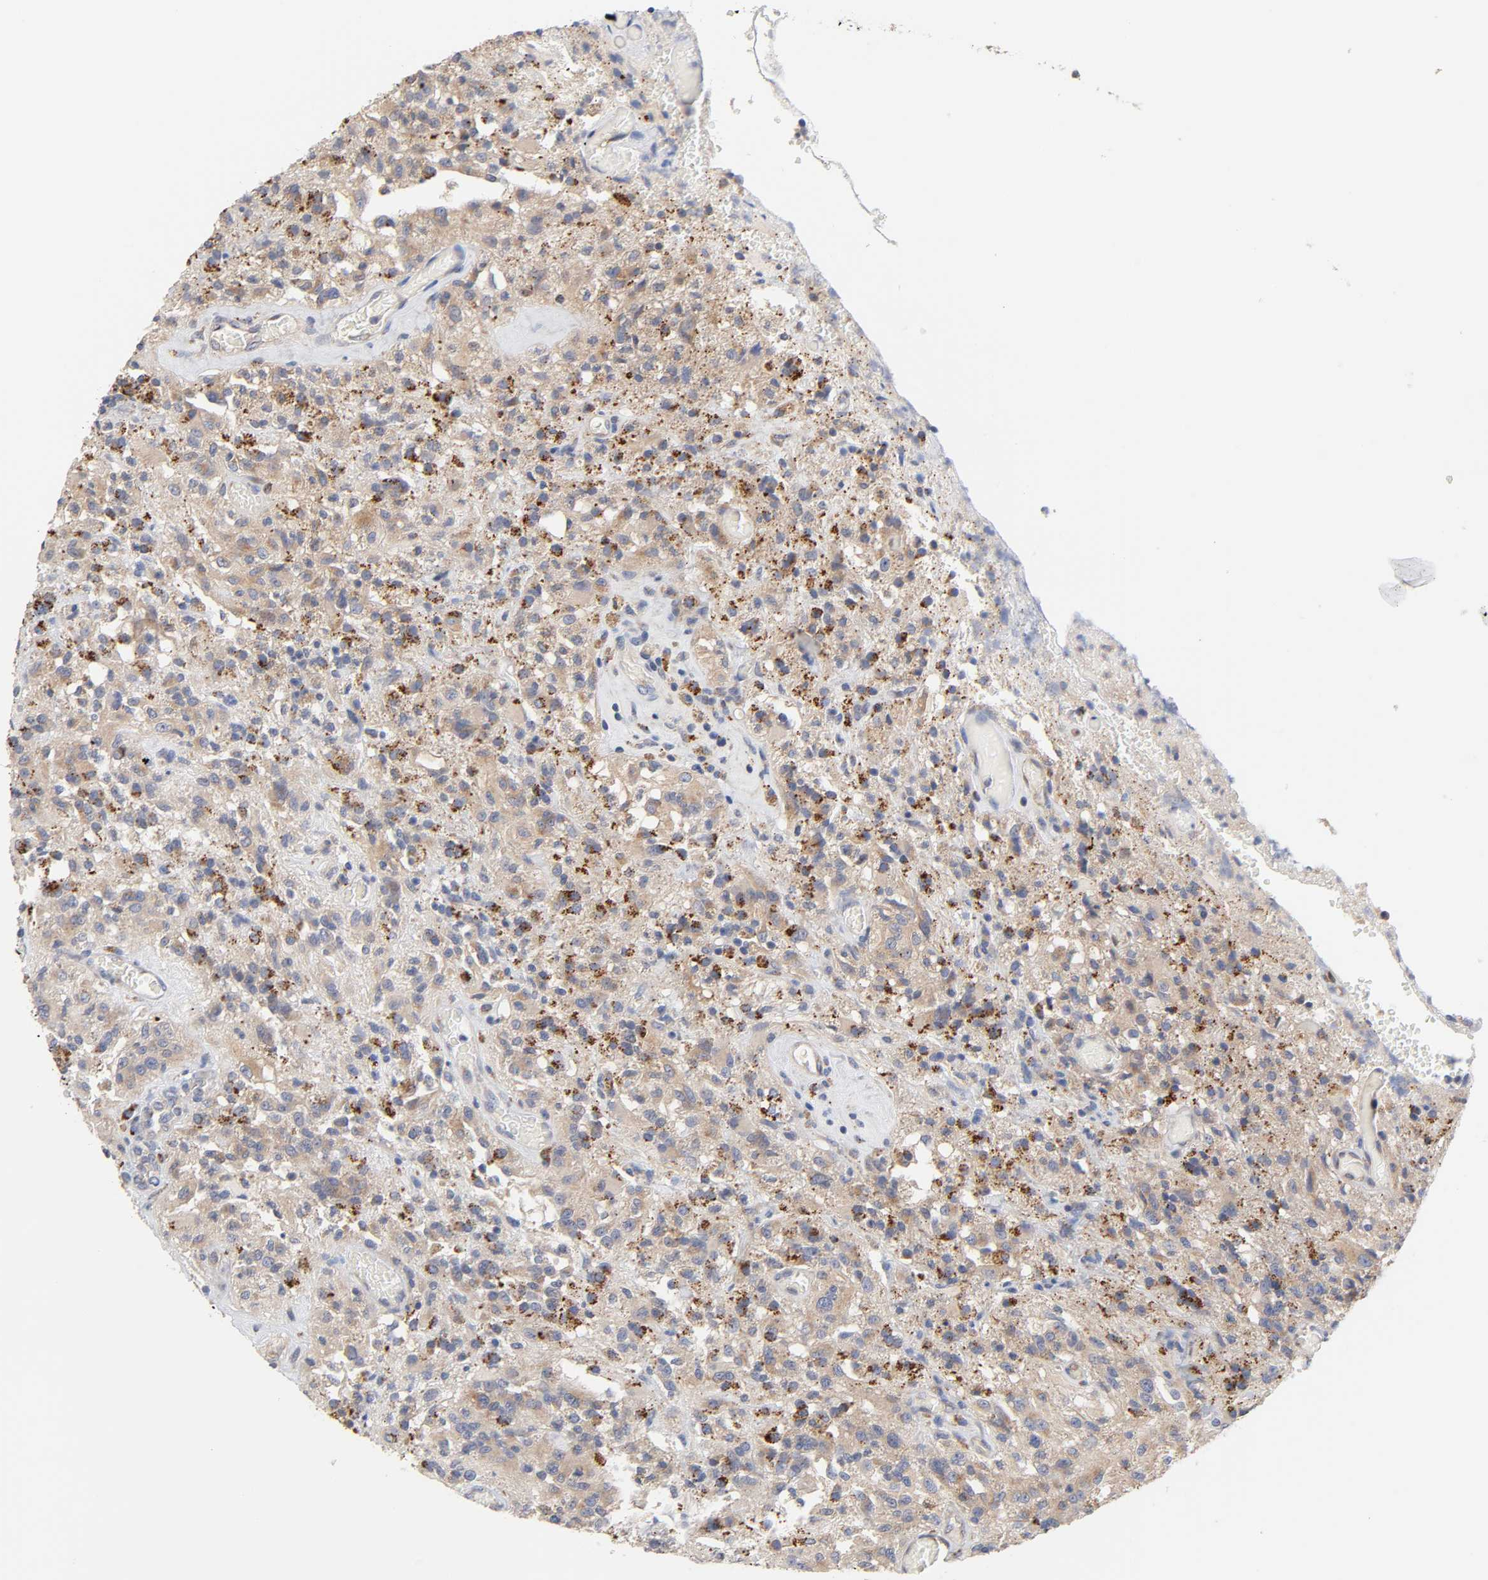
{"staining": {"intensity": "moderate", "quantity": ">75%", "location": "cytoplasmic/membranous"}, "tissue": "glioma", "cell_type": "Tumor cells", "image_type": "cancer", "snomed": [{"axis": "morphology", "description": "Normal tissue, NOS"}, {"axis": "morphology", "description": "Glioma, malignant, High grade"}, {"axis": "topography", "description": "Cerebral cortex"}], "caption": "Moderate cytoplasmic/membranous staining is present in approximately >75% of tumor cells in high-grade glioma (malignant).", "gene": "C17orf75", "patient": {"sex": "male", "age": 56}}